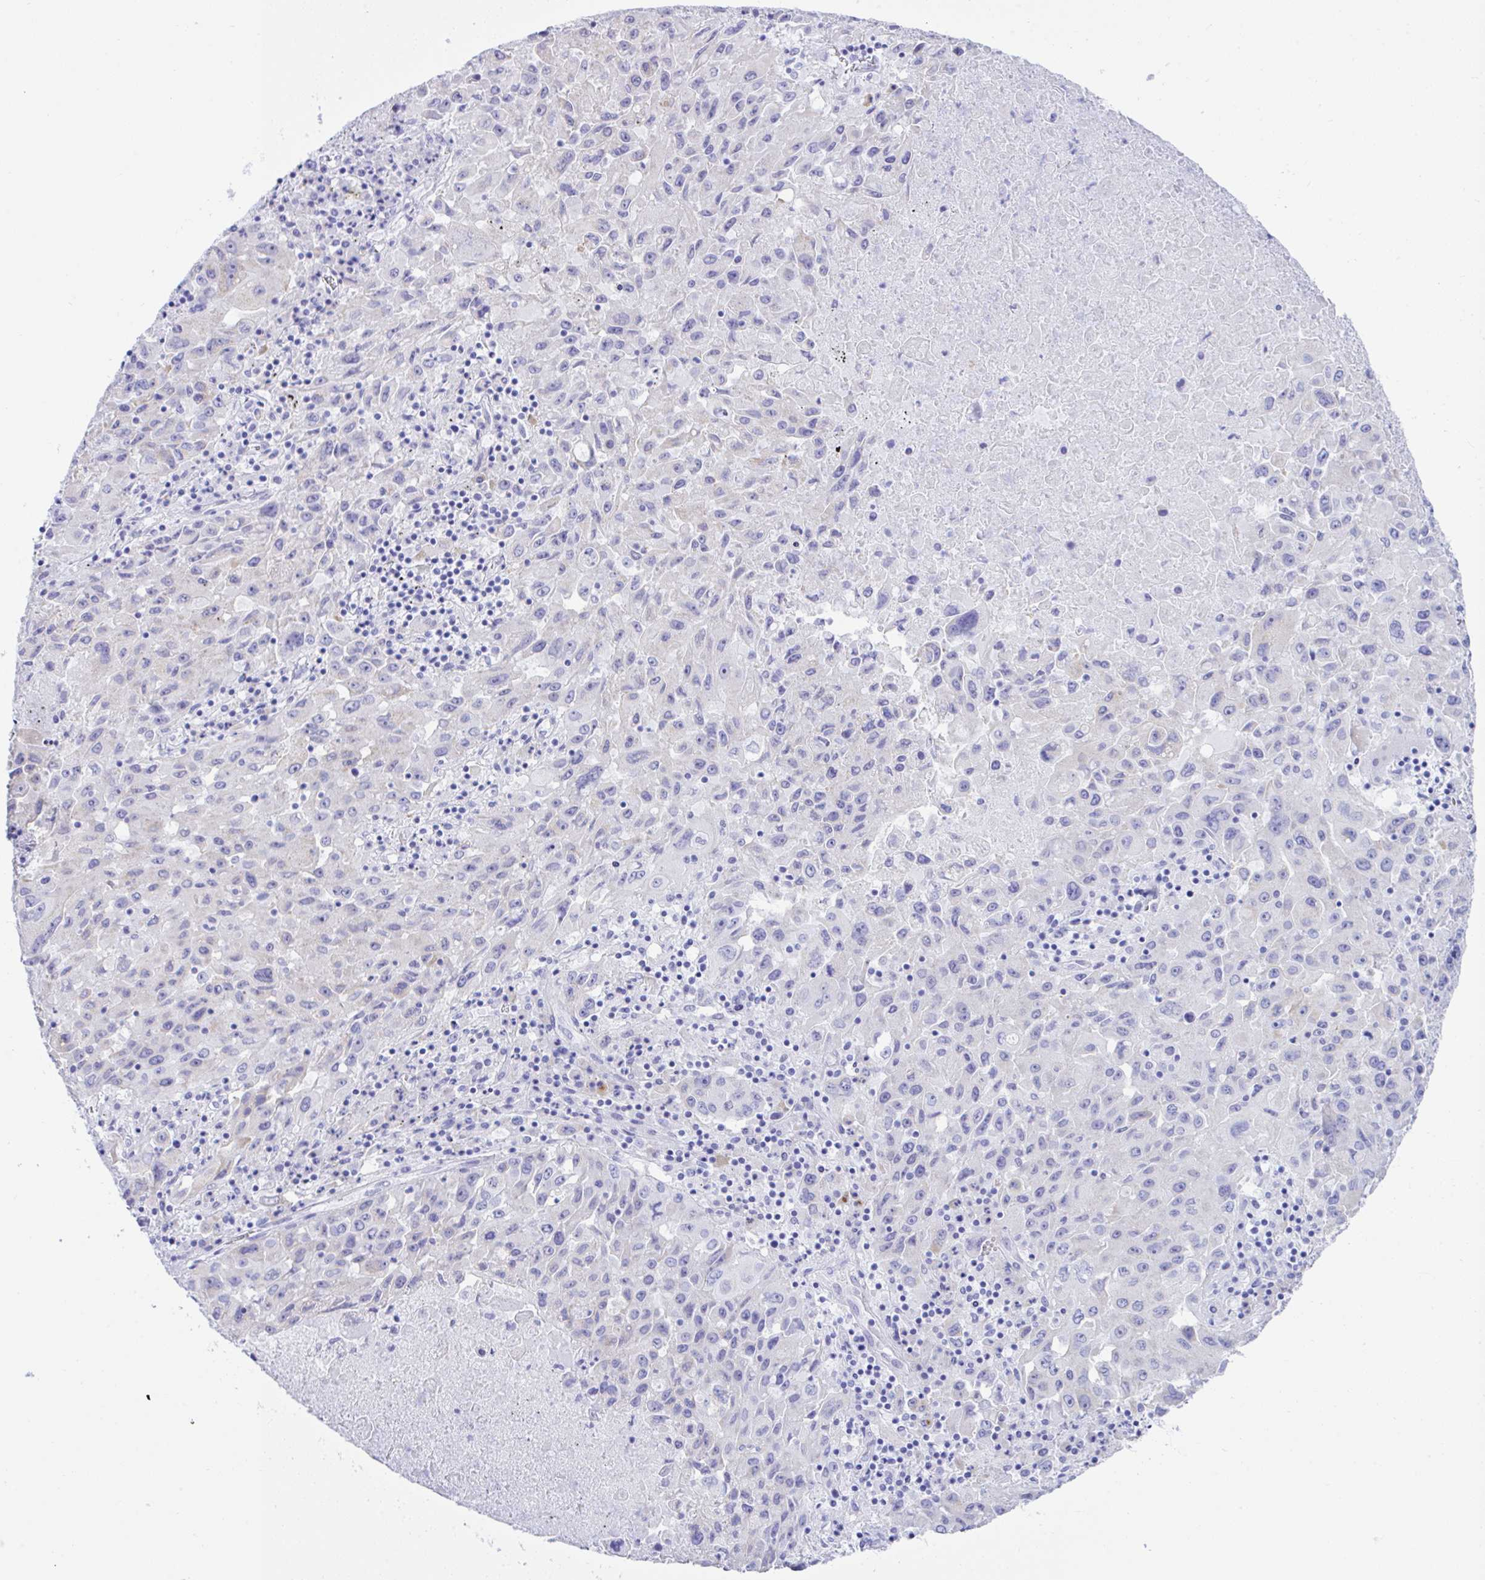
{"staining": {"intensity": "negative", "quantity": "none", "location": "none"}, "tissue": "lung cancer", "cell_type": "Tumor cells", "image_type": "cancer", "snomed": [{"axis": "morphology", "description": "Squamous cell carcinoma, NOS"}, {"axis": "topography", "description": "Lung"}], "caption": "The photomicrograph exhibits no significant positivity in tumor cells of lung cancer (squamous cell carcinoma).", "gene": "SEL1L2", "patient": {"sex": "male", "age": 63}}